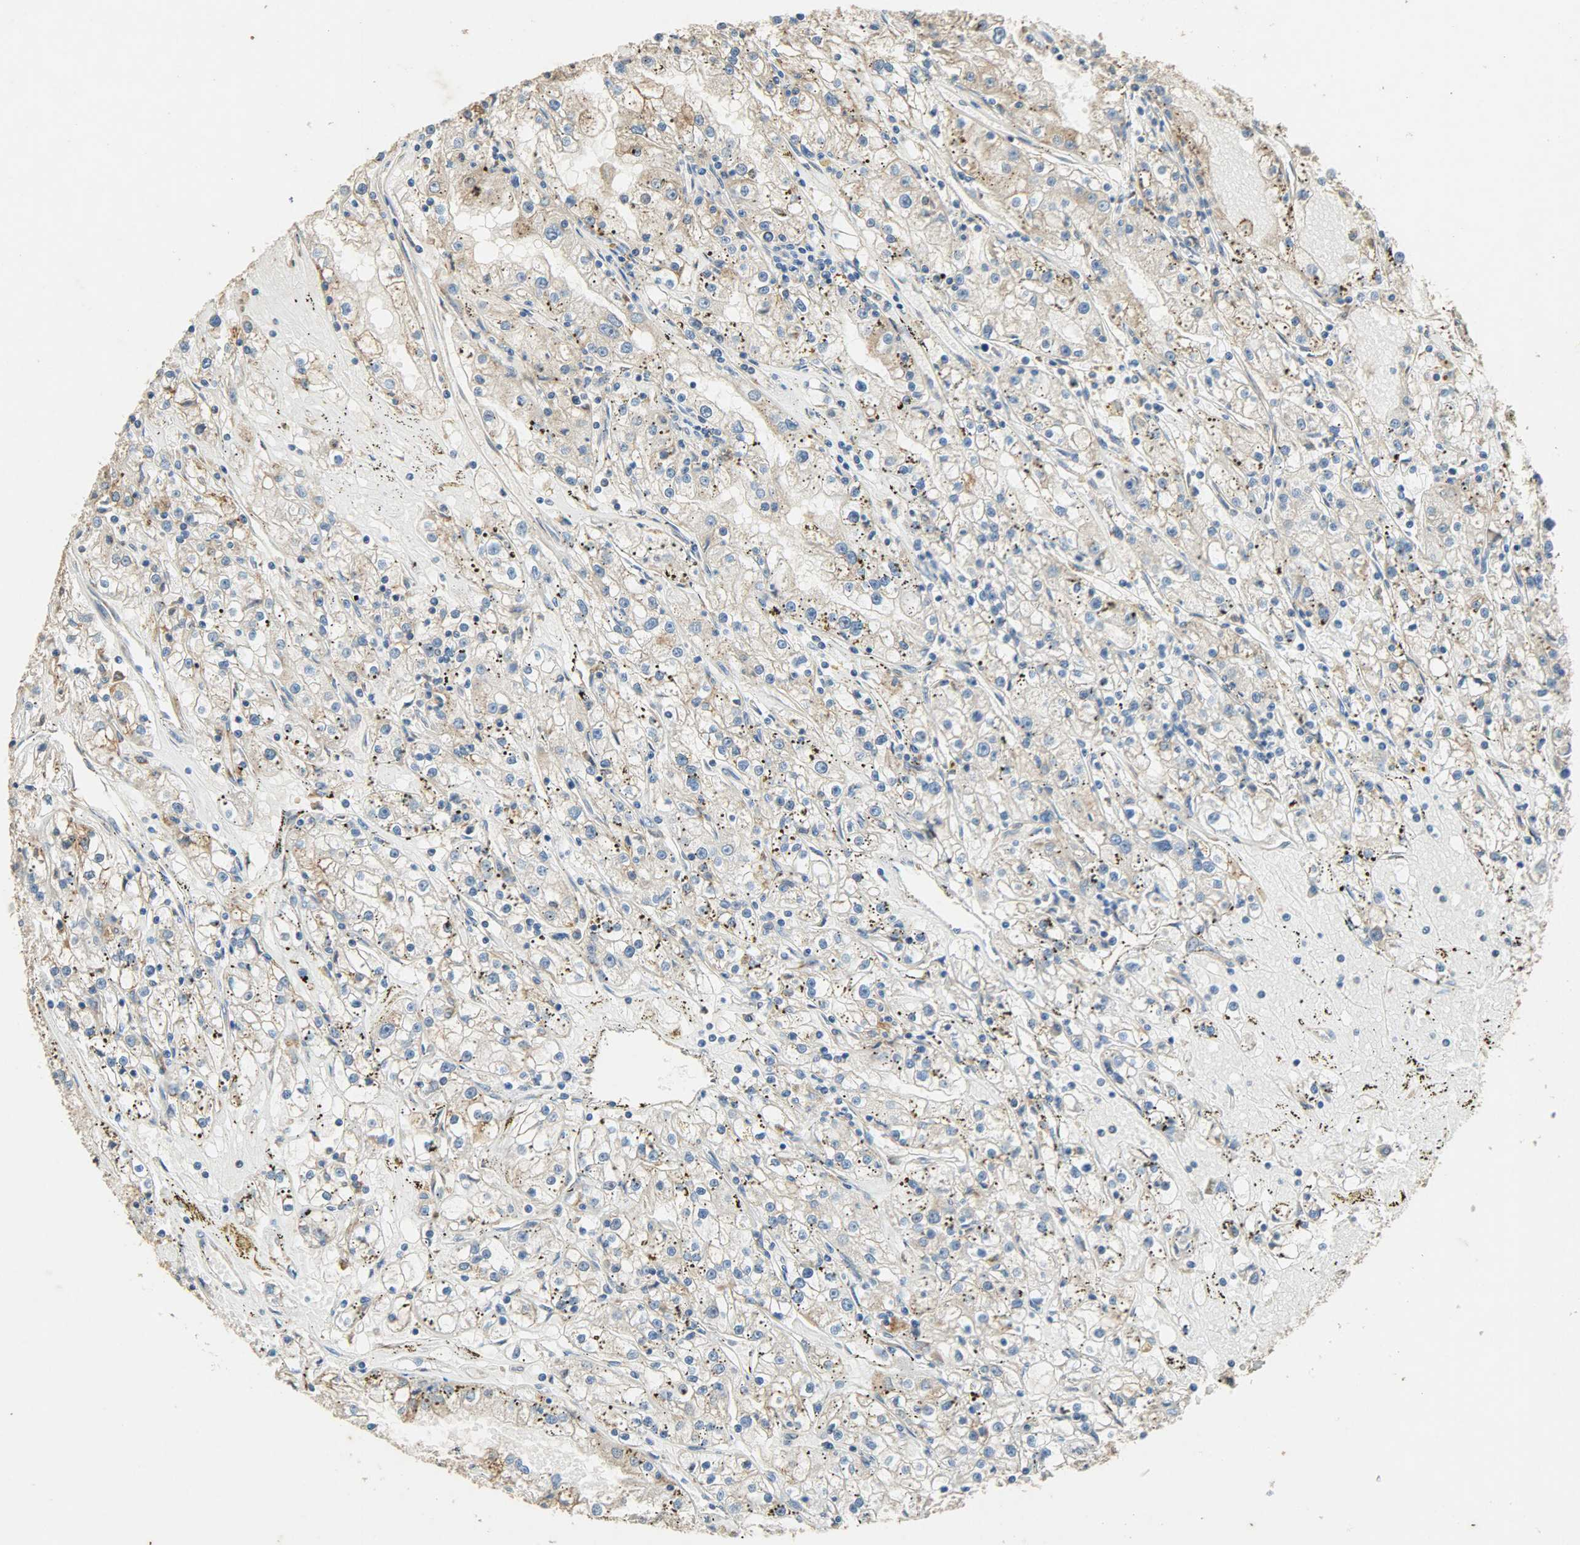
{"staining": {"intensity": "moderate", "quantity": ">75%", "location": "cytoplasmic/membranous"}, "tissue": "renal cancer", "cell_type": "Tumor cells", "image_type": "cancer", "snomed": [{"axis": "morphology", "description": "Adenocarcinoma, NOS"}, {"axis": "topography", "description": "Kidney"}], "caption": "Immunohistochemistry (IHC) of human renal cancer shows medium levels of moderate cytoplasmic/membranous expression in about >75% of tumor cells.", "gene": "HSPA5", "patient": {"sex": "male", "age": 56}}